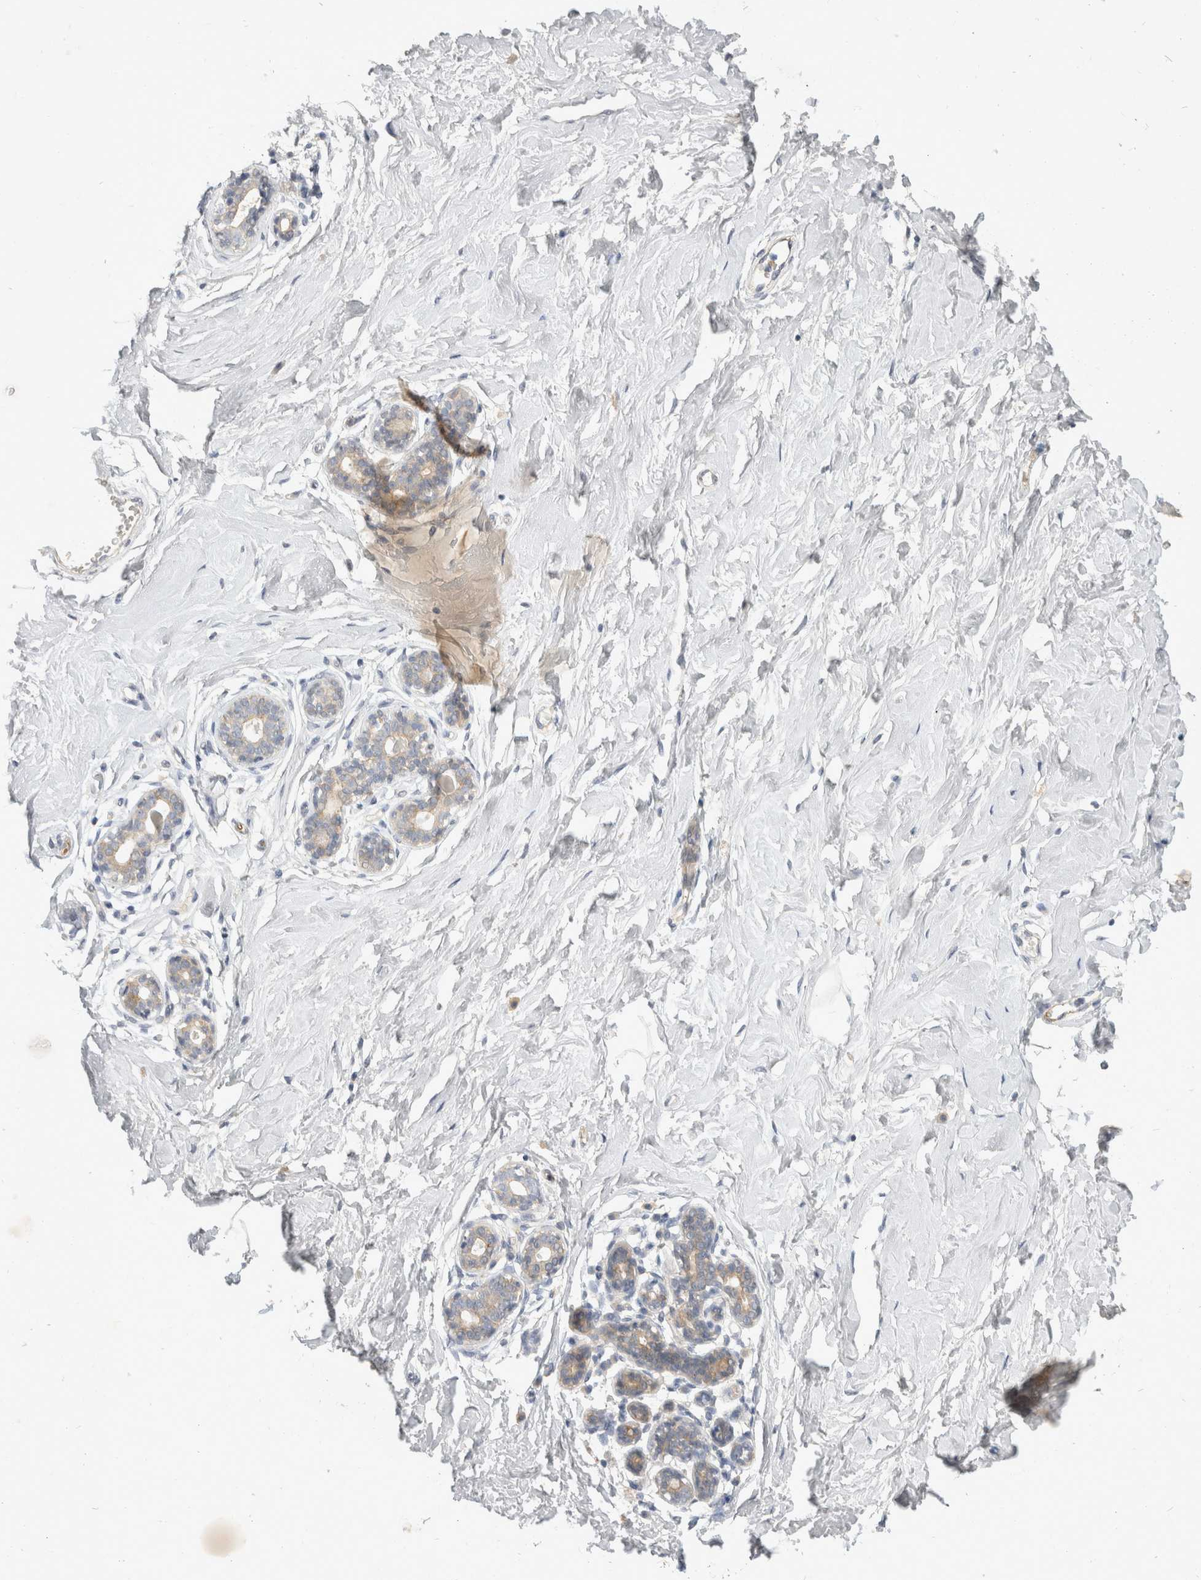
{"staining": {"intensity": "negative", "quantity": "none", "location": "none"}, "tissue": "breast", "cell_type": "Adipocytes", "image_type": "normal", "snomed": [{"axis": "morphology", "description": "Normal tissue, NOS"}, {"axis": "morphology", "description": "Adenoma, NOS"}, {"axis": "topography", "description": "Breast"}], "caption": "DAB immunohistochemical staining of benign human breast reveals no significant expression in adipocytes.", "gene": "TOM1L2", "patient": {"sex": "female", "age": 23}}